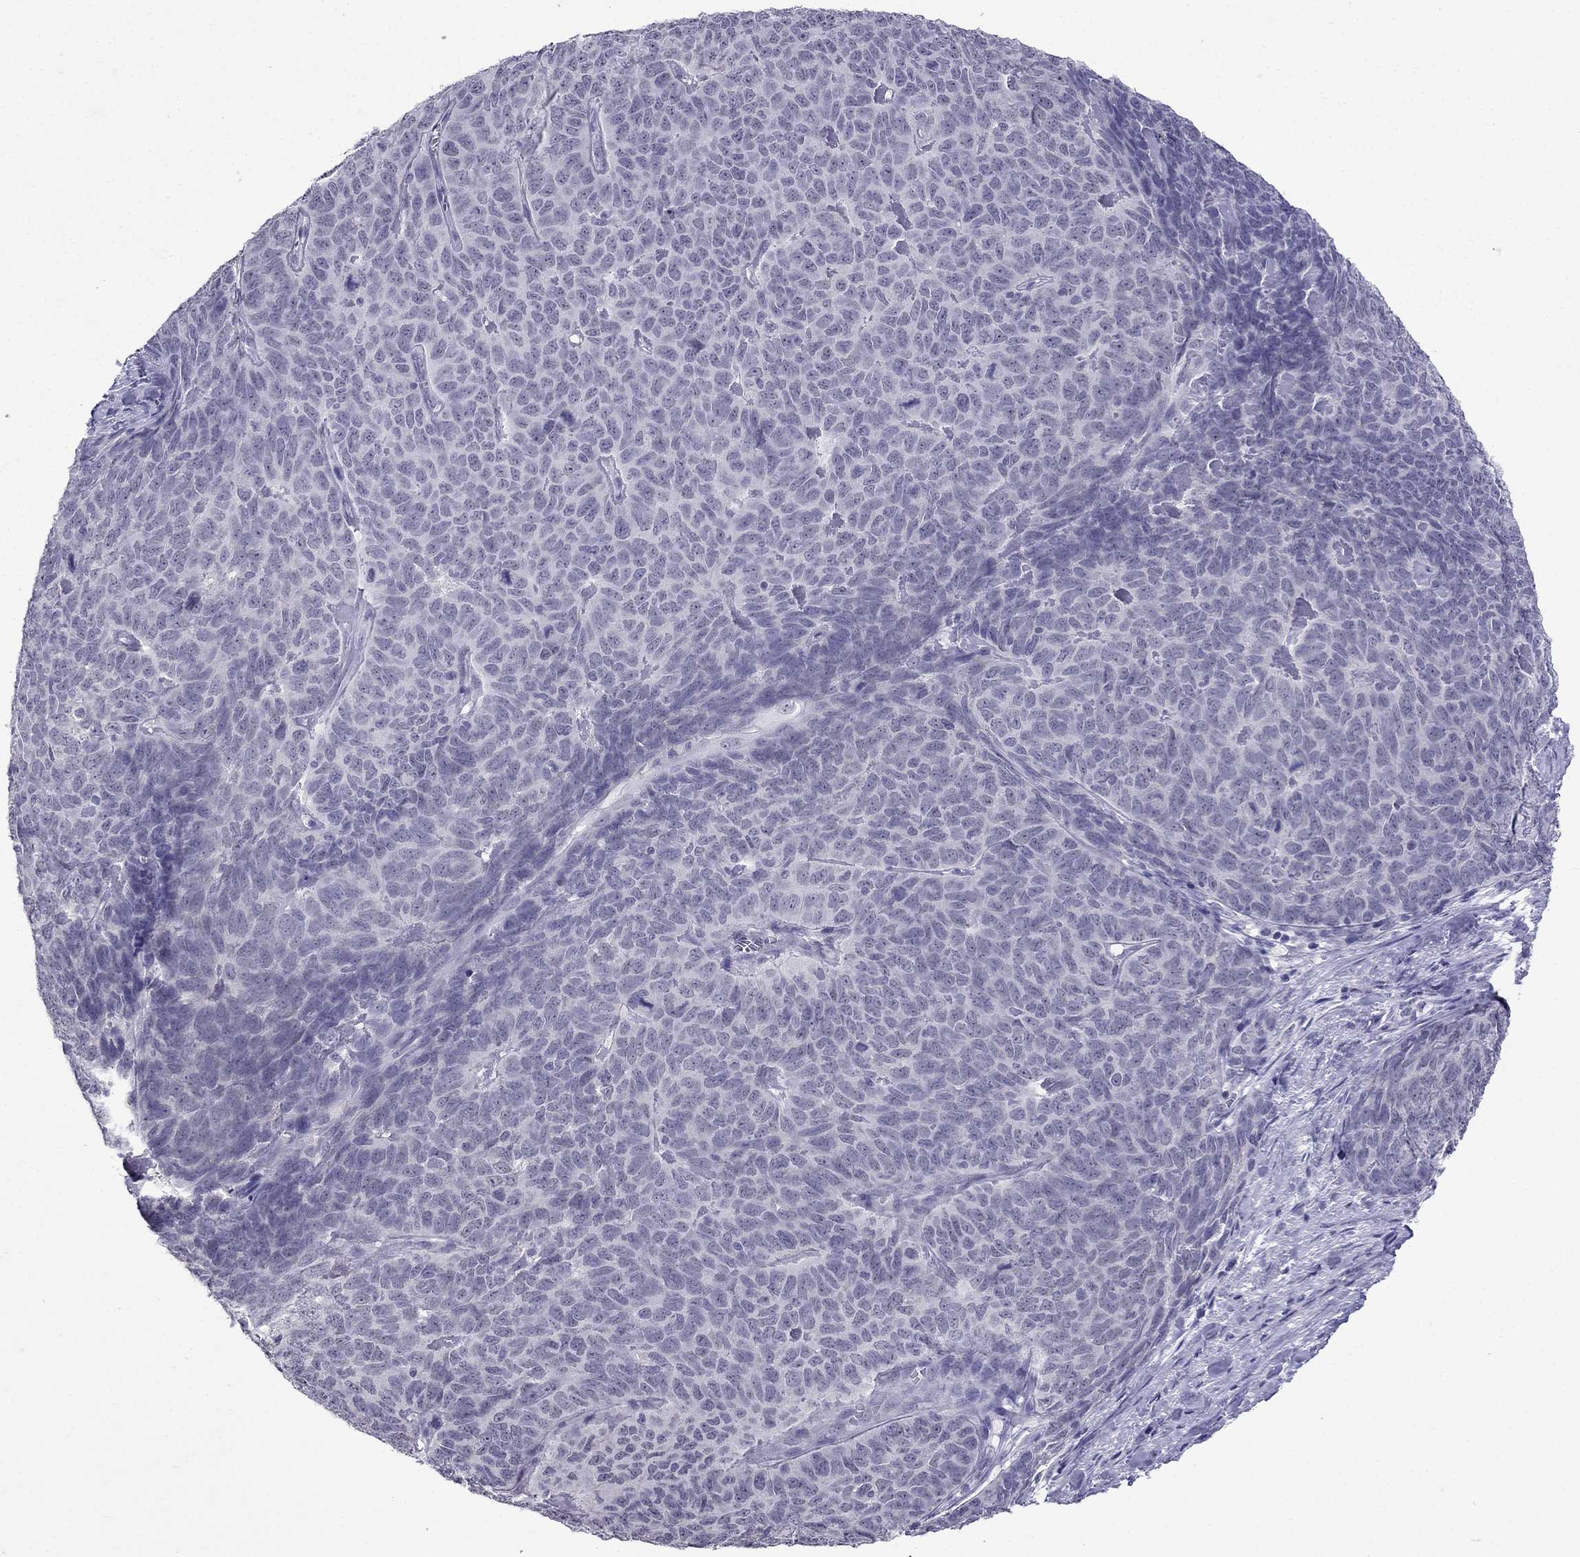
{"staining": {"intensity": "negative", "quantity": "none", "location": "none"}, "tissue": "skin cancer", "cell_type": "Tumor cells", "image_type": "cancer", "snomed": [{"axis": "morphology", "description": "Squamous cell carcinoma, NOS"}, {"axis": "topography", "description": "Skin"}, {"axis": "topography", "description": "Anal"}], "caption": "Immunohistochemistry (IHC) of skin squamous cell carcinoma shows no expression in tumor cells. (DAB immunohistochemistry with hematoxylin counter stain).", "gene": "OLFM4", "patient": {"sex": "female", "age": 51}}